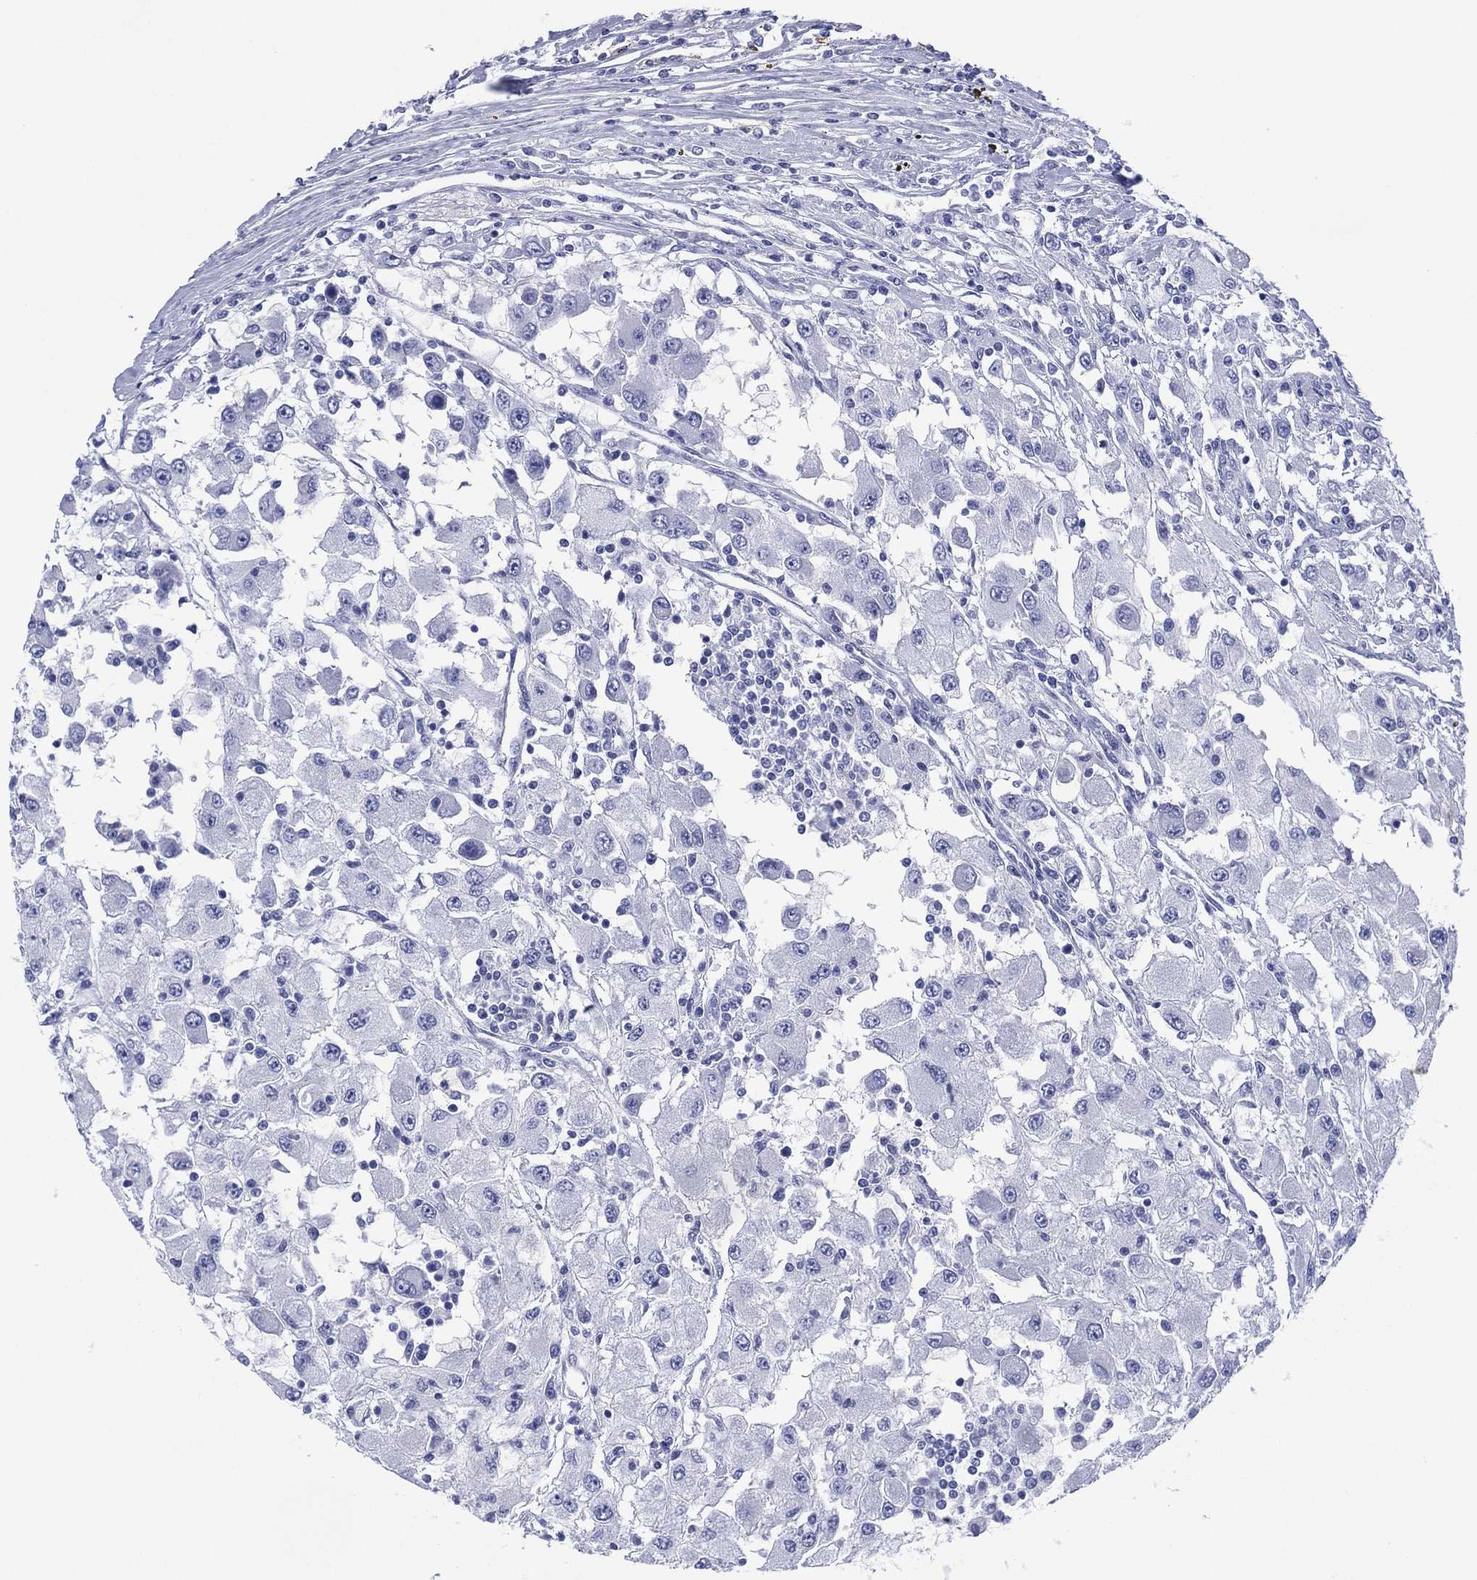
{"staining": {"intensity": "negative", "quantity": "none", "location": "none"}, "tissue": "renal cancer", "cell_type": "Tumor cells", "image_type": "cancer", "snomed": [{"axis": "morphology", "description": "Adenocarcinoma, NOS"}, {"axis": "topography", "description": "Kidney"}], "caption": "This photomicrograph is of renal adenocarcinoma stained with immunohistochemistry to label a protein in brown with the nuclei are counter-stained blue. There is no expression in tumor cells.", "gene": "DSG1", "patient": {"sex": "female", "age": 67}}